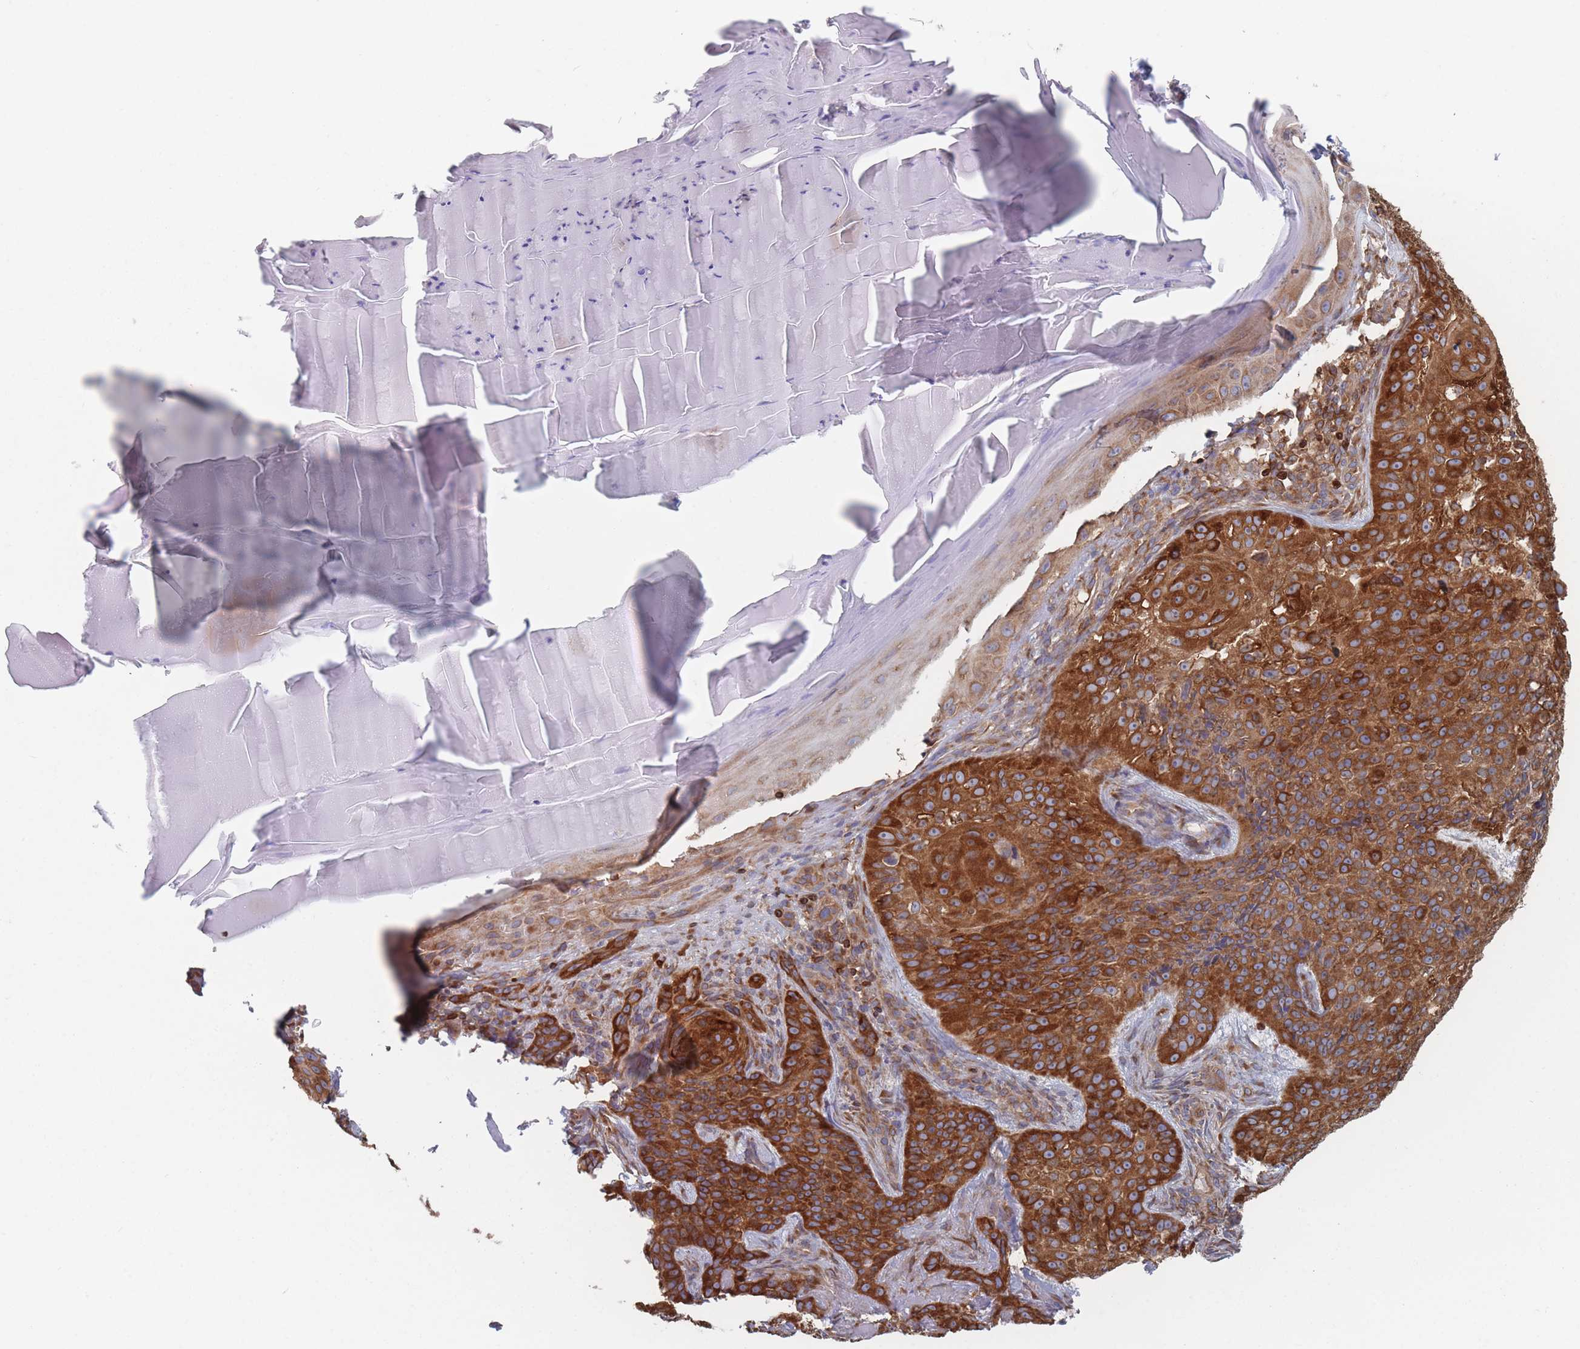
{"staining": {"intensity": "strong", "quantity": ">75%", "location": "cytoplasmic/membranous"}, "tissue": "skin cancer", "cell_type": "Tumor cells", "image_type": "cancer", "snomed": [{"axis": "morphology", "description": "Basal cell carcinoma"}, {"axis": "topography", "description": "Skin"}], "caption": "Protein staining reveals strong cytoplasmic/membranous positivity in about >75% of tumor cells in skin basal cell carcinoma. (Stains: DAB in brown, nuclei in blue, Microscopy: brightfield microscopy at high magnification).", "gene": "KDSR", "patient": {"sex": "female", "age": 92}}